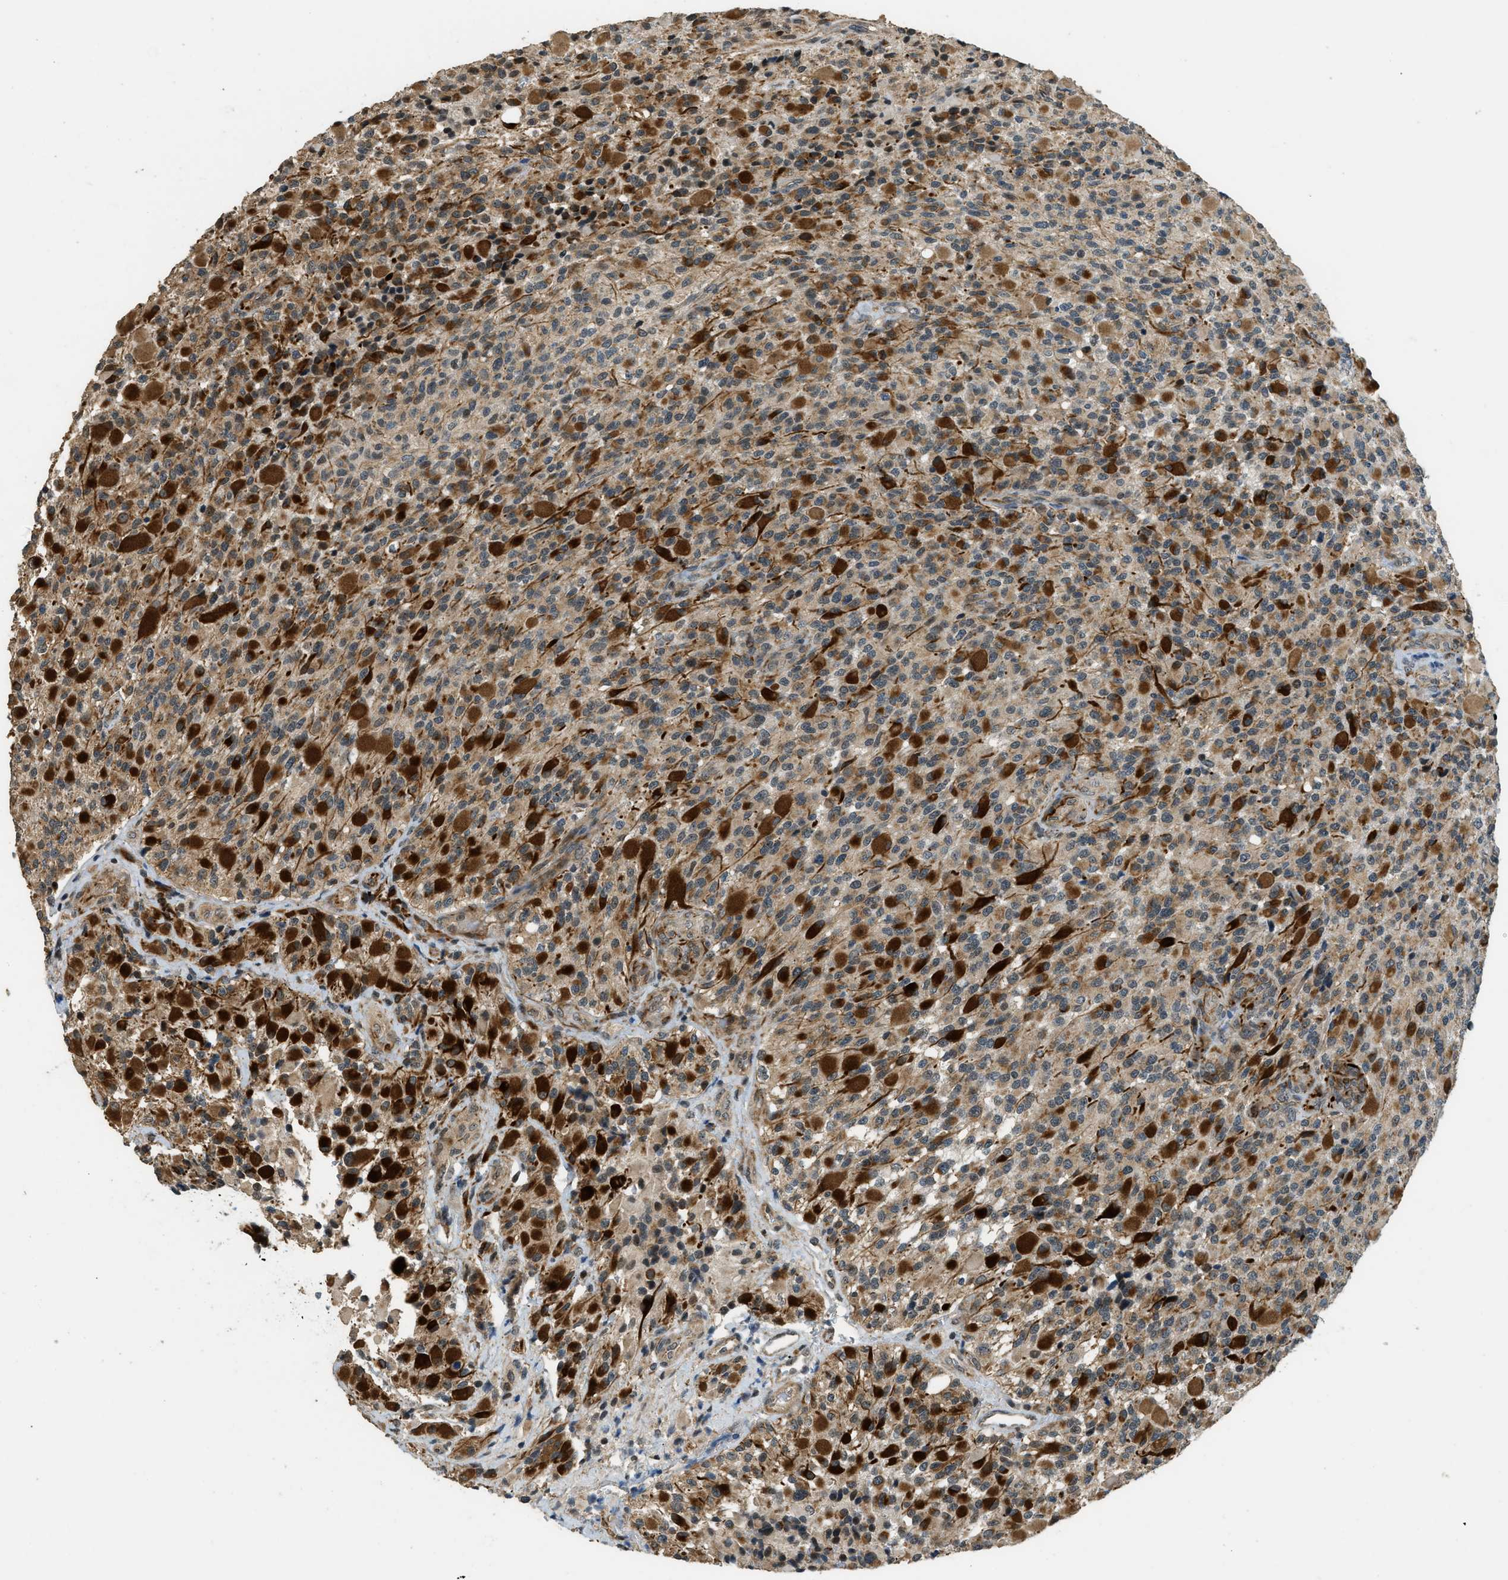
{"staining": {"intensity": "strong", "quantity": "25%-75%", "location": "cytoplasmic/membranous"}, "tissue": "glioma", "cell_type": "Tumor cells", "image_type": "cancer", "snomed": [{"axis": "morphology", "description": "Glioma, malignant, High grade"}, {"axis": "topography", "description": "Brain"}], "caption": "Glioma stained for a protein shows strong cytoplasmic/membranous positivity in tumor cells.", "gene": "MED21", "patient": {"sex": "male", "age": 71}}